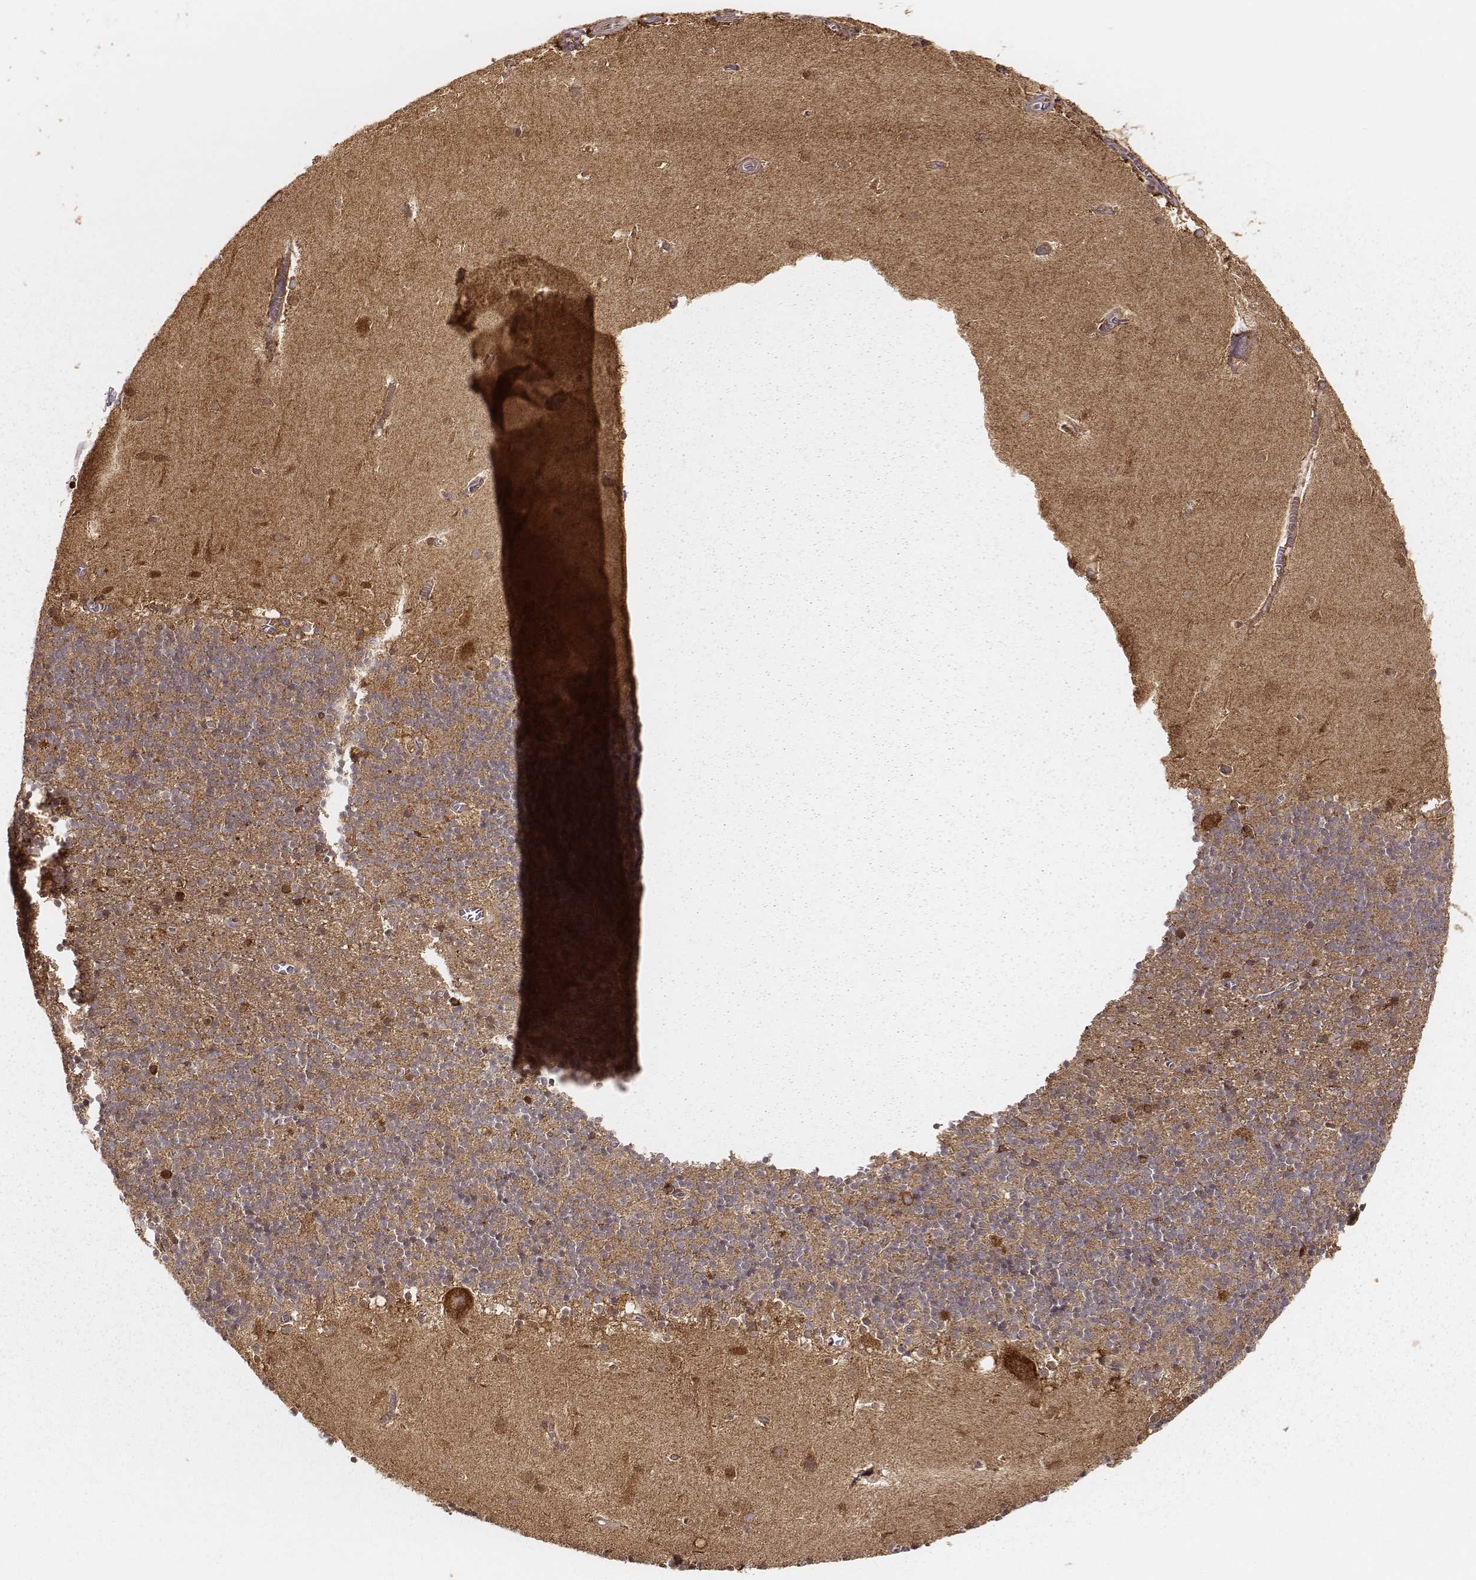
{"staining": {"intensity": "moderate", "quantity": "<25%", "location": "cytoplasmic/membranous,nuclear"}, "tissue": "cerebellum", "cell_type": "Cells in granular layer", "image_type": "normal", "snomed": [{"axis": "morphology", "description": "Normal tissue, NOS"}, {"axis": "topography", "description": "Cerebellum"}], "caption": "Cerebellum stained with DAB immunohistochemistry (IHC) displays low levels of moderate cytoplasmic/membranous,nuclear expression in approximately <25% of cells in granular layer. (DAB = brown stain, brightfield microscopy at high magnification).", "gene": "CARS1", "patient": {"sex": "male", "age": 70}}